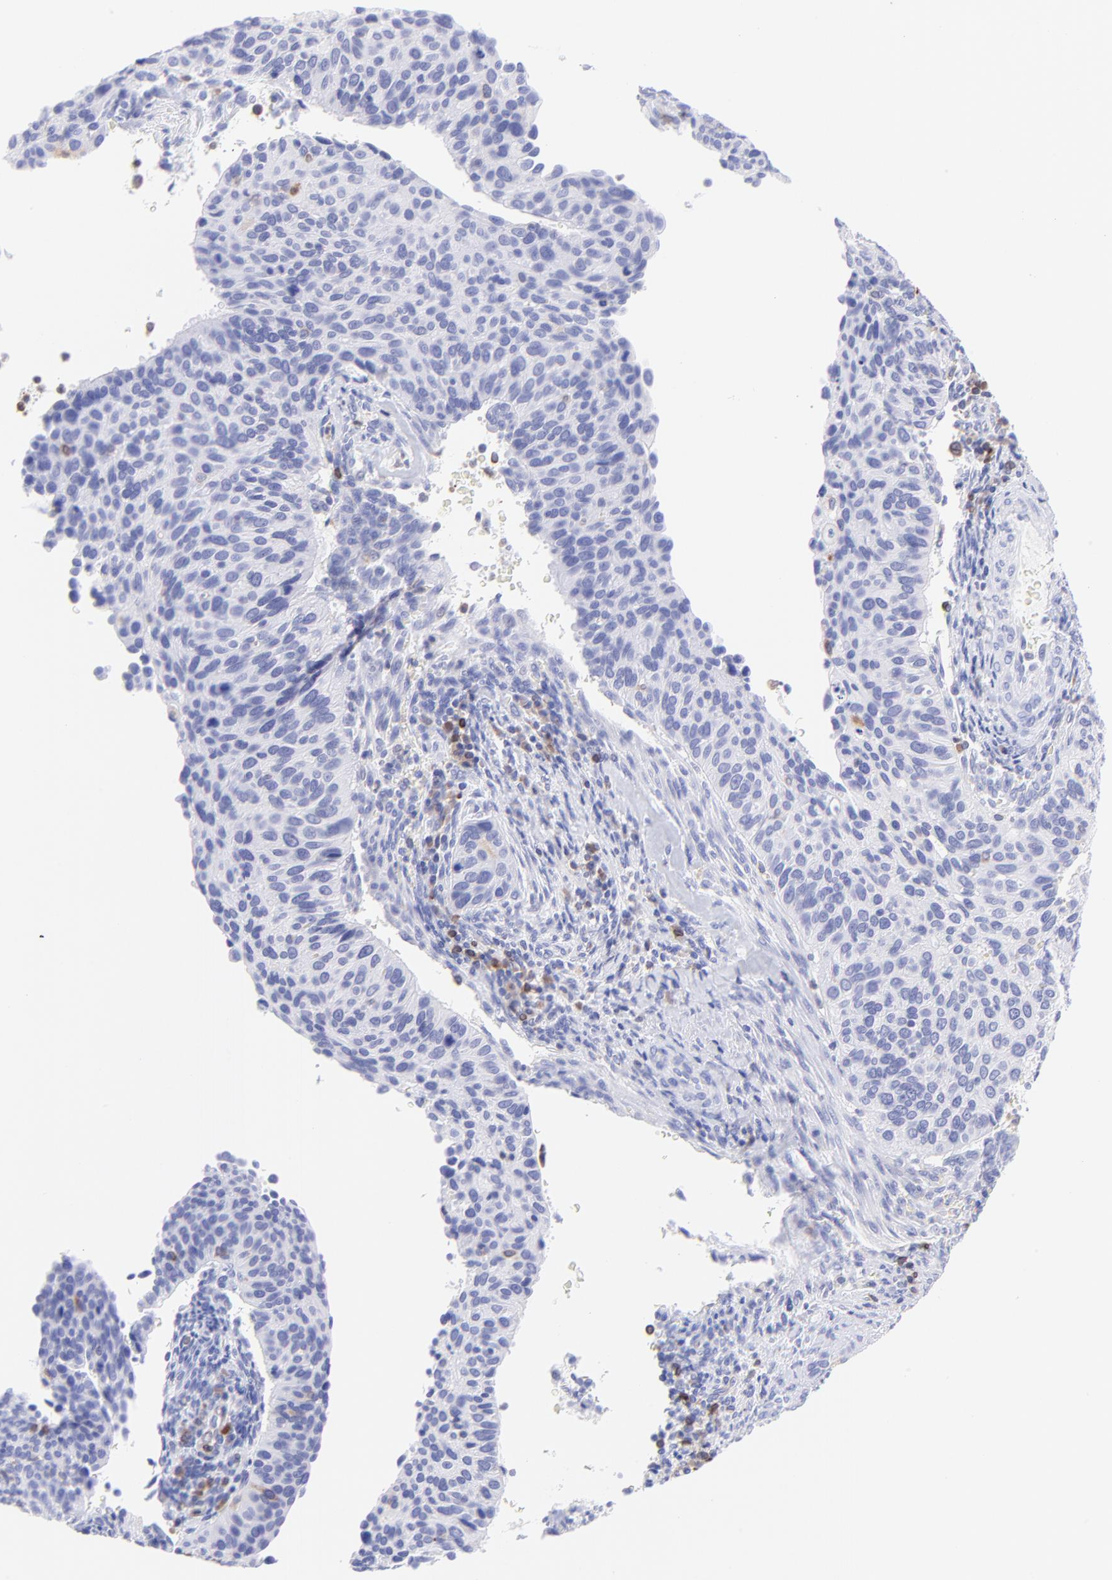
{"staining": {"intensity": "strong", "quantity": "<25%", "location": "cytoplasmic/membranous"}, "tissue": "cervical cancer", "cell_type": "Tumor cells", "image_type": "cancer", "snomed": [{"axis": "morphology", "description": "Adenocarcinoma, NOS"}, {"axis": "topography", "description": "Cervix"}], "caption": "Immunohistochemistry photomicrograph of neoplastic tissue: human cervical adenocarcinoma stained using IHC shows medium levels of strong protein expression localized specifically in the cytoplasmic/membranous of tumor cells, appearing as a cytoplasmic/membranous brown color.", "gene": "IRAG2", "patient": {"sex": "female", "age": 29}}